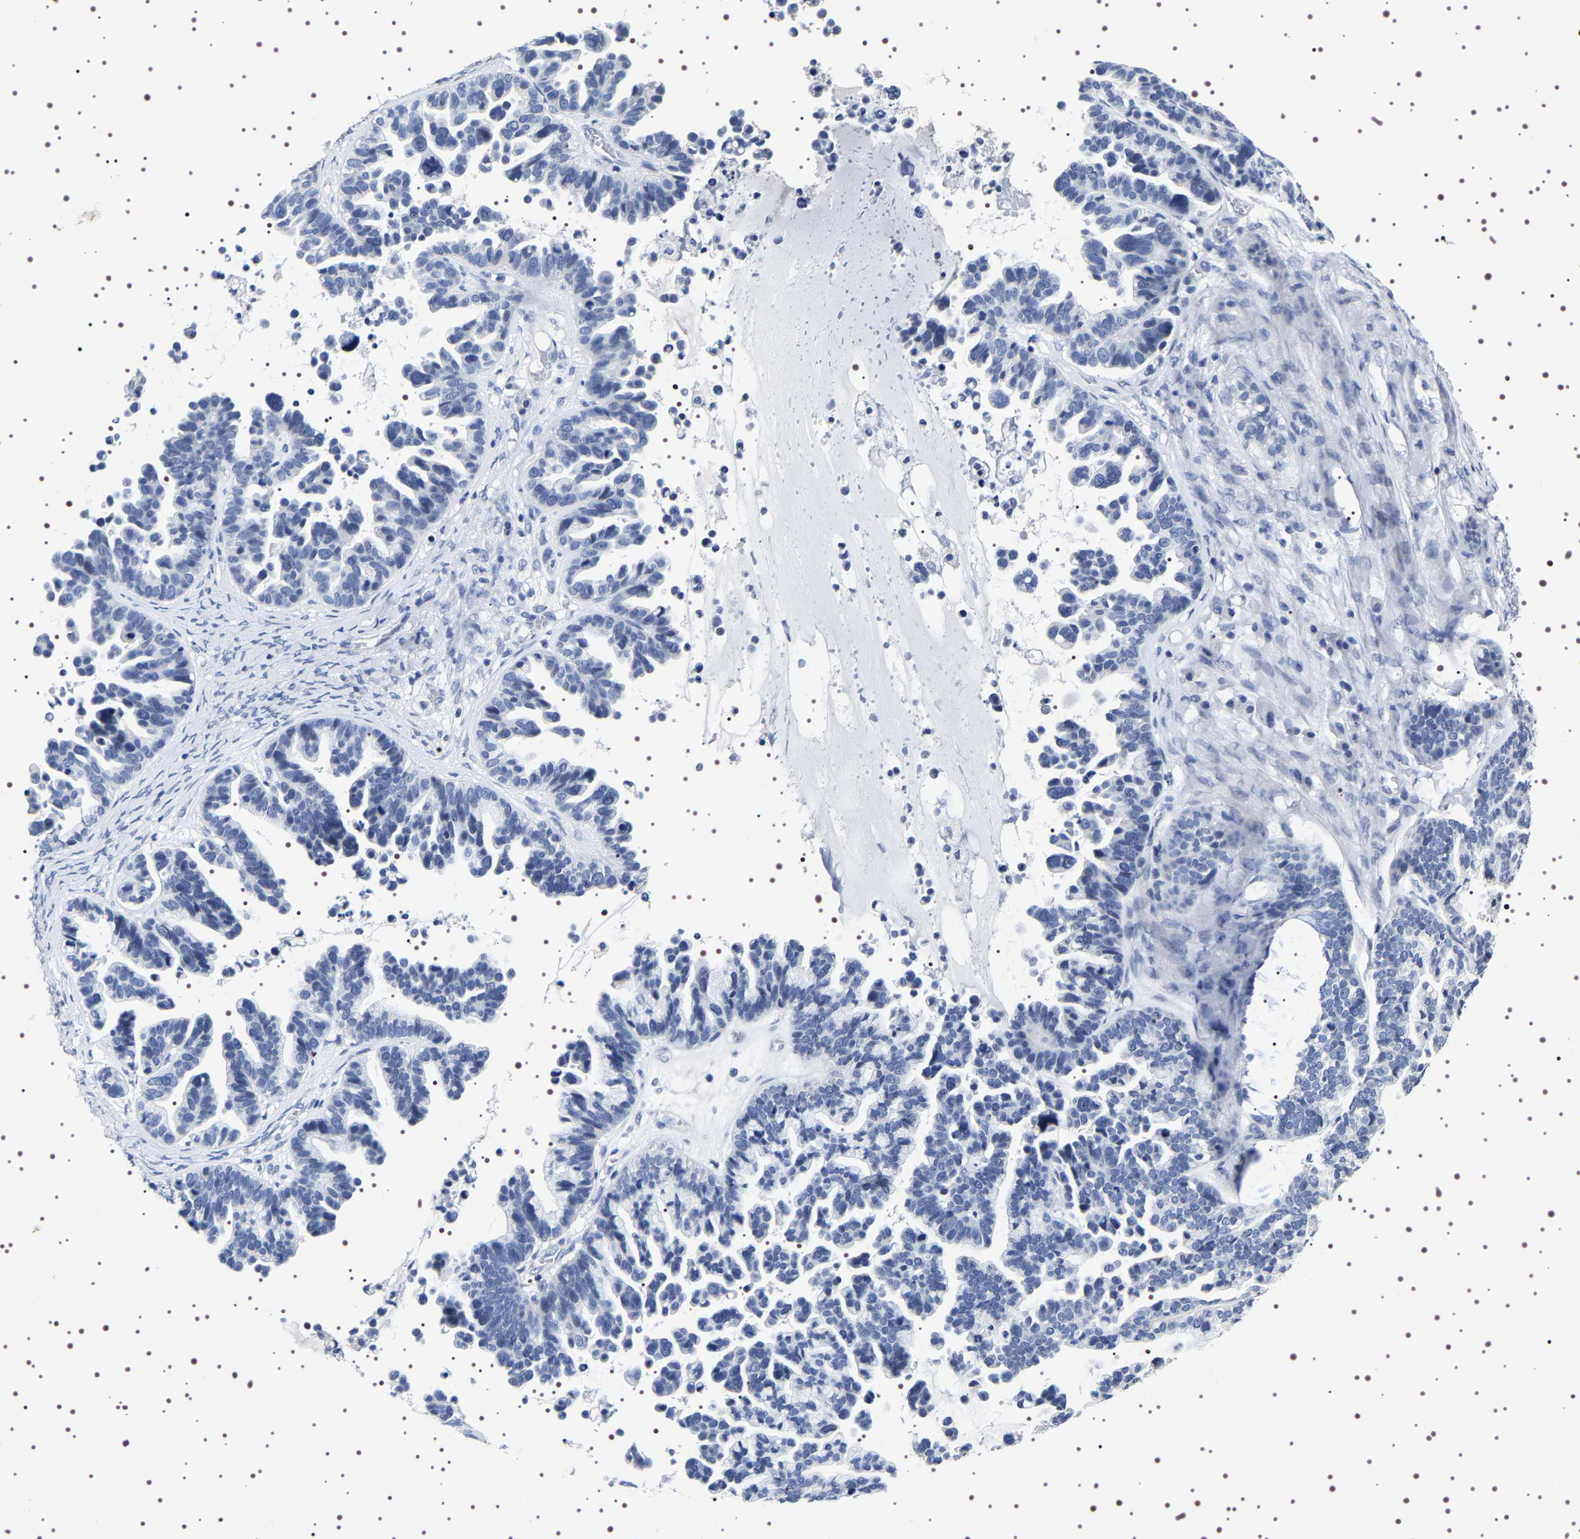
{"staining": {"intensity": "negative", "quantity": "none", "location": "none"}, "tissue": "ovarian cancer", "cell_type": "Tumor cells", "image_type": "cancer", "snomed": [{"axis": "morphology", "description": "Cystadenocarcinoma, serous, NOS"}, {"axis": "topography", "description": "Ovary"}], "caption": "The histopathology image exhibits no significant positivity in tumor cells of ovarian cancer (serous cystadenocarcinoma). The staining was performed using DAB to visualize the protein expression in brown, while the nuclei were stained in blue with hematoxylin (Magnification: 20x).", "gene": "UBQLN3", "patient": {"sex": "female", "age": 56}}